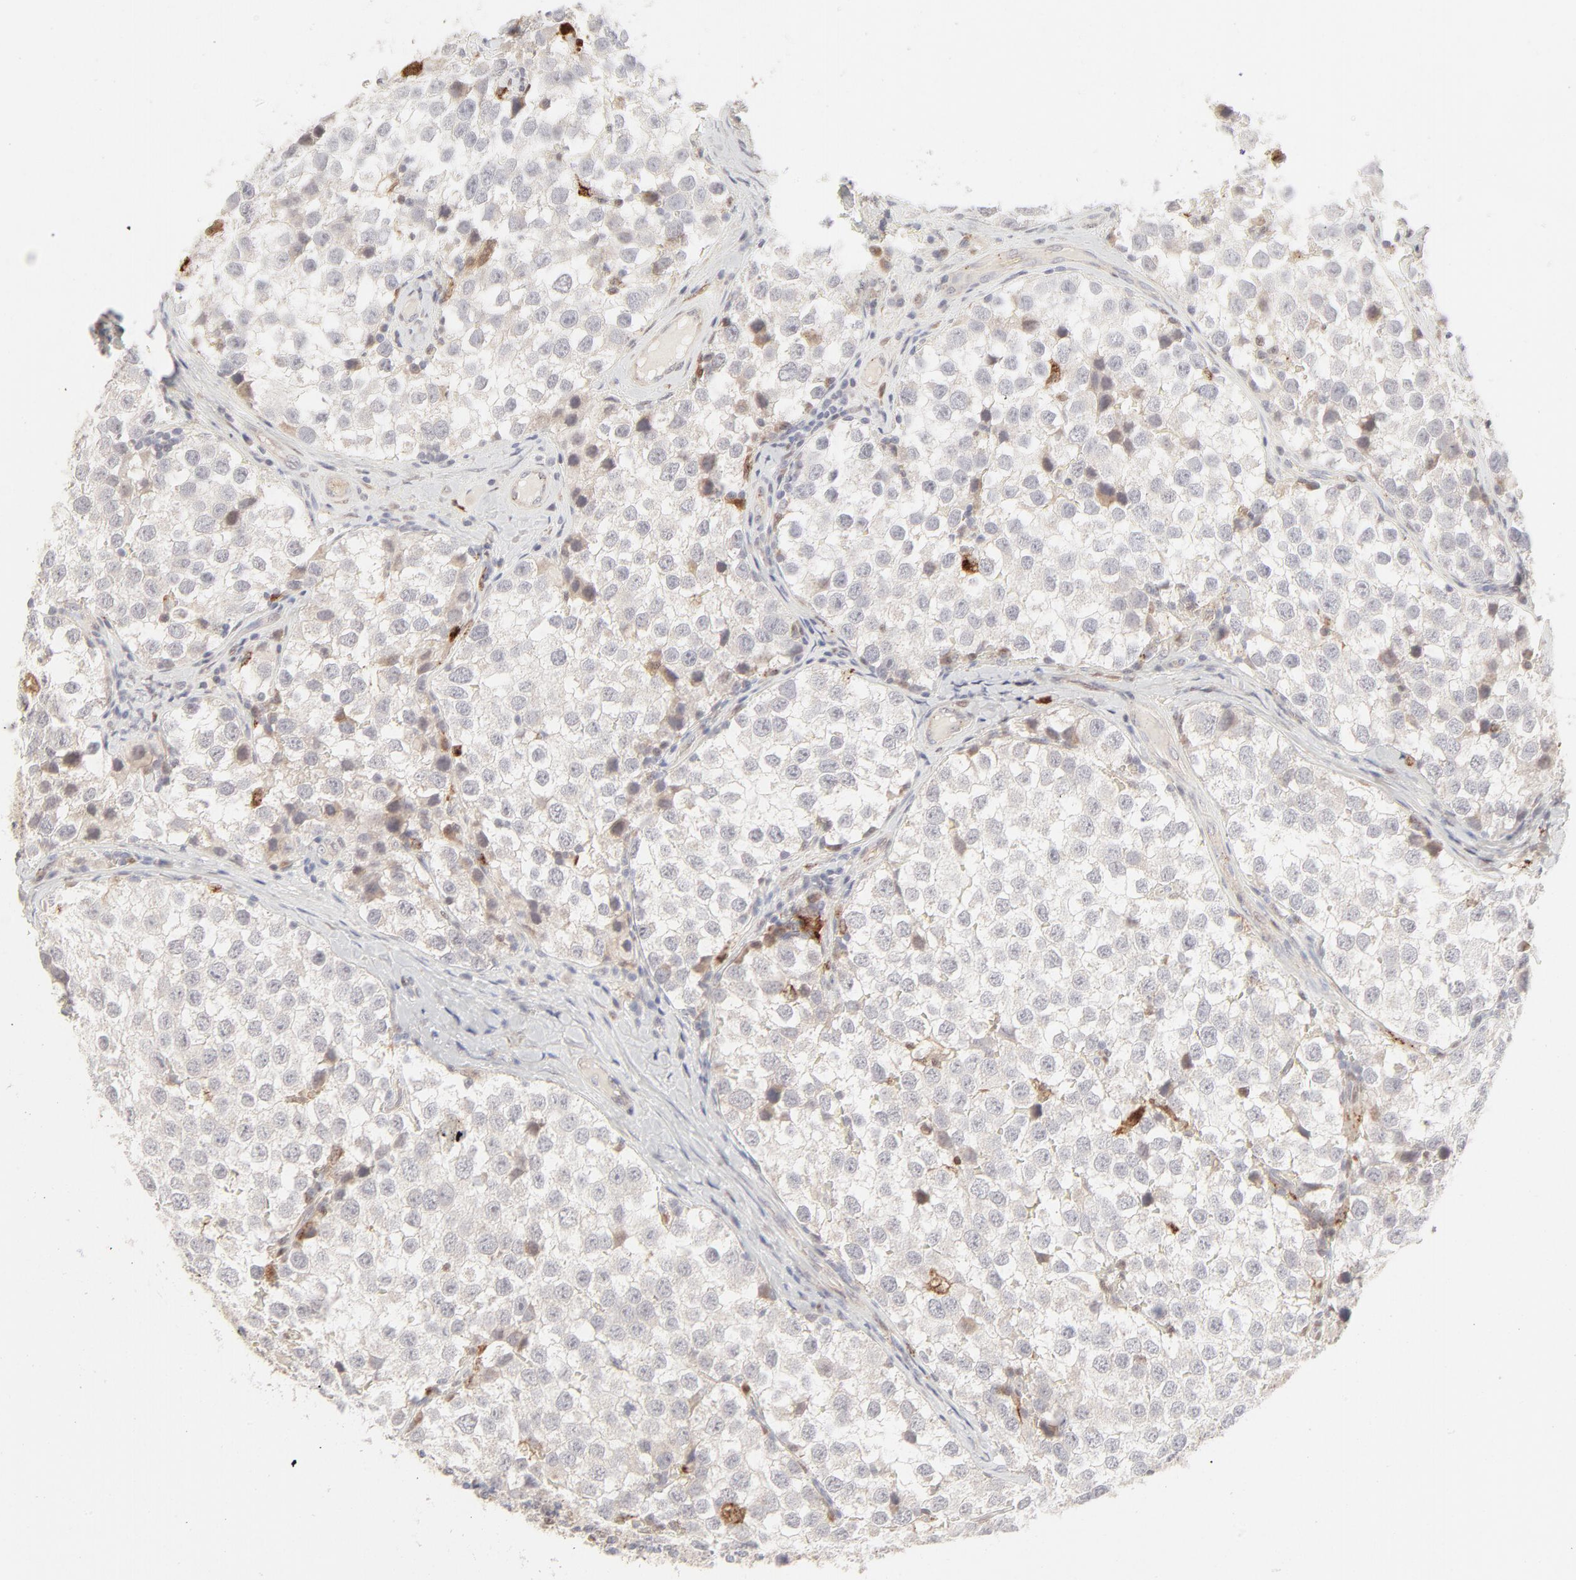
{"staining": {"intensity": "negative", "quantity": "none", "location": "none"}, "tissue": "testis cancer", "cell_type": "Tumor cells", "image_type": "cancer", "snomed": [{"axis": "morphology", "description": "Seminoma, NOS"}, {"axis": "topography", "description": "Testis"}], "caption": "Protein analysis of testis cancer (seminoma) displays no significant positivity in tumor cells.", "gene": "LGALS2", "patient": {"sex": "male", "age": 39}}